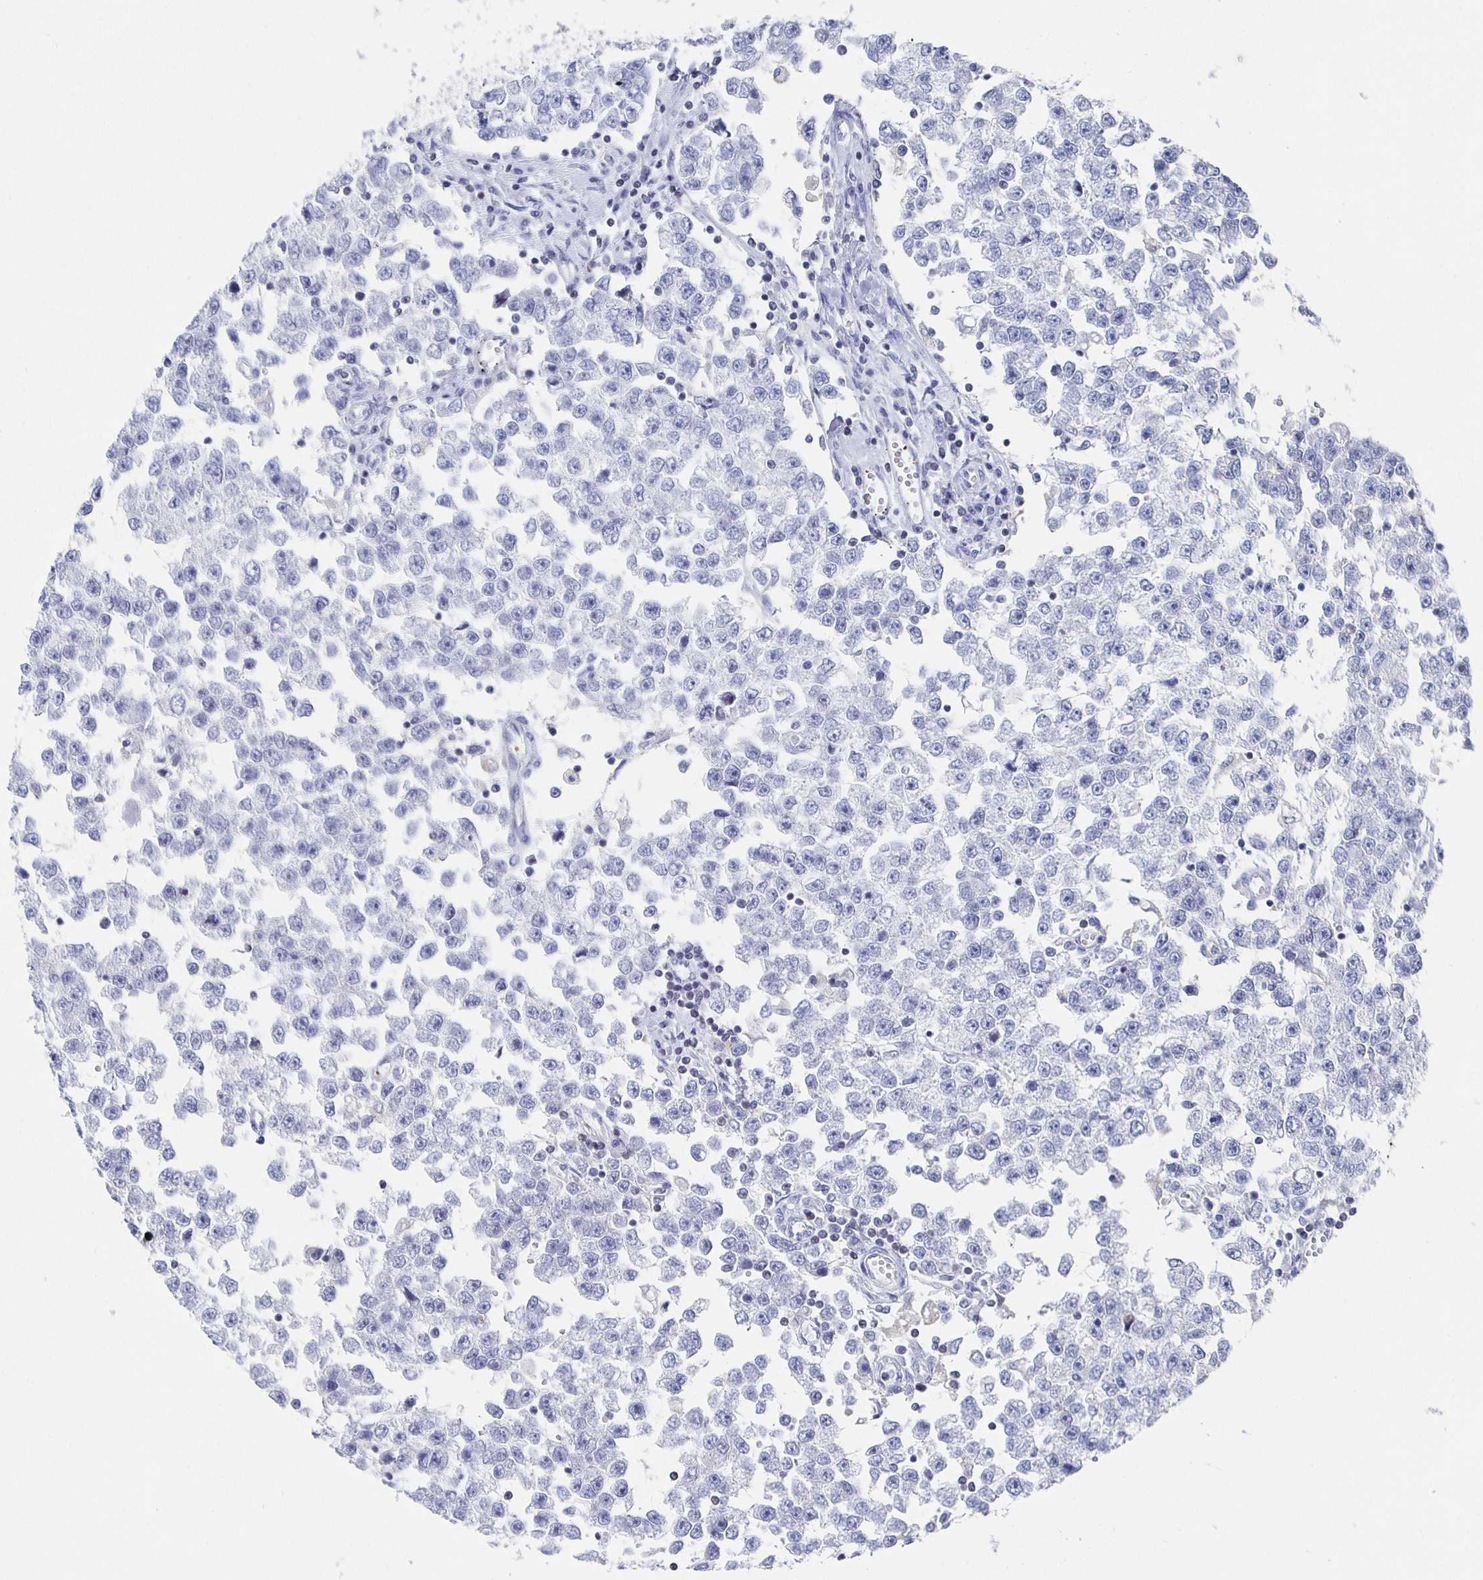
{"staining": {"intensity": "negative", "quantity": "none", "location": "none"}, "tissue": "testis cancer", "cell_type": "Tumor cells", "image_type": "cancer", "snomed": [{"axis": "morphology", "description": "Seminoma, NOS"}, {"axis": "topography", "description": "Testis"}], "caption": "High magnification brightfield microscopy of seminoma (testis) stained with DAB (3,3'-diaminobenzidine) (brown) and counterstained with hematoxylin (blue): tumor cells show no significant staining. (DAB immunohistochemistry with hematoxylin counter stain).", "gene": "FGA", "patient": {"sex": "male", "age": 34}}